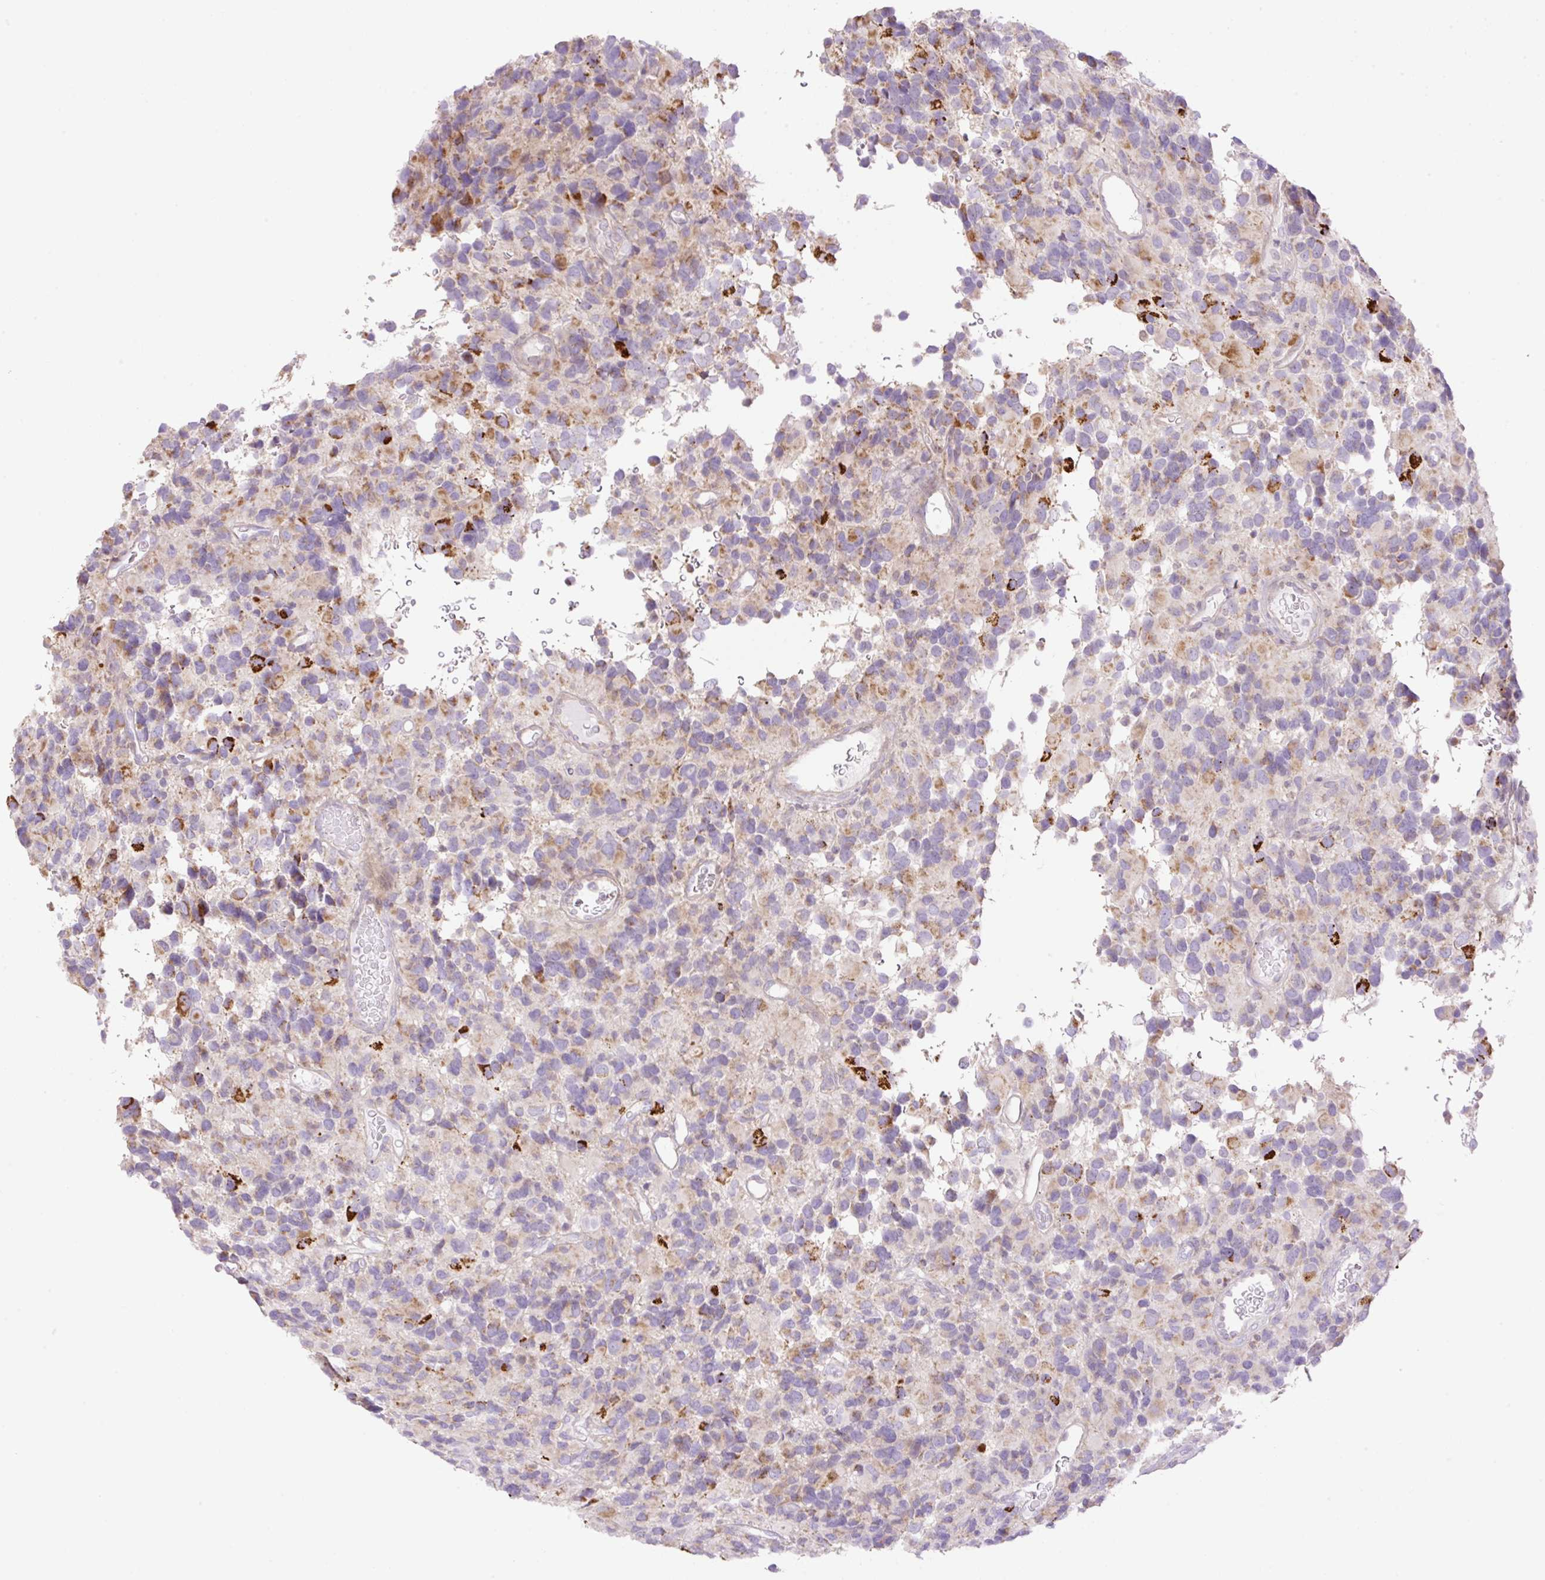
{"staining": {"intensity": "strong", "quantity": "<25%", "location": "cytoplasmic/membranous"}, "tissue": "glioma", "cell_type": "Tumor cells", "image_type": "cancer", "snomed": [{"axis": "morphology", "description": "Glioma, malignant, High grade"}, {"axis": "topography", "description": "Brain"}], "caption": "The image reveals a brown stain indicating the presence of a protein in the cytoplasmic/membranous of tumor cells in glioma. The protein of interest is stained brown, and the nuclei are stained in blue (DAB (3,3'-diaminobenzidine) IHC with brightfield microscopy, high magnification).", "gene": "VPS25", "patient": {"sex": "male", "age": 77}}